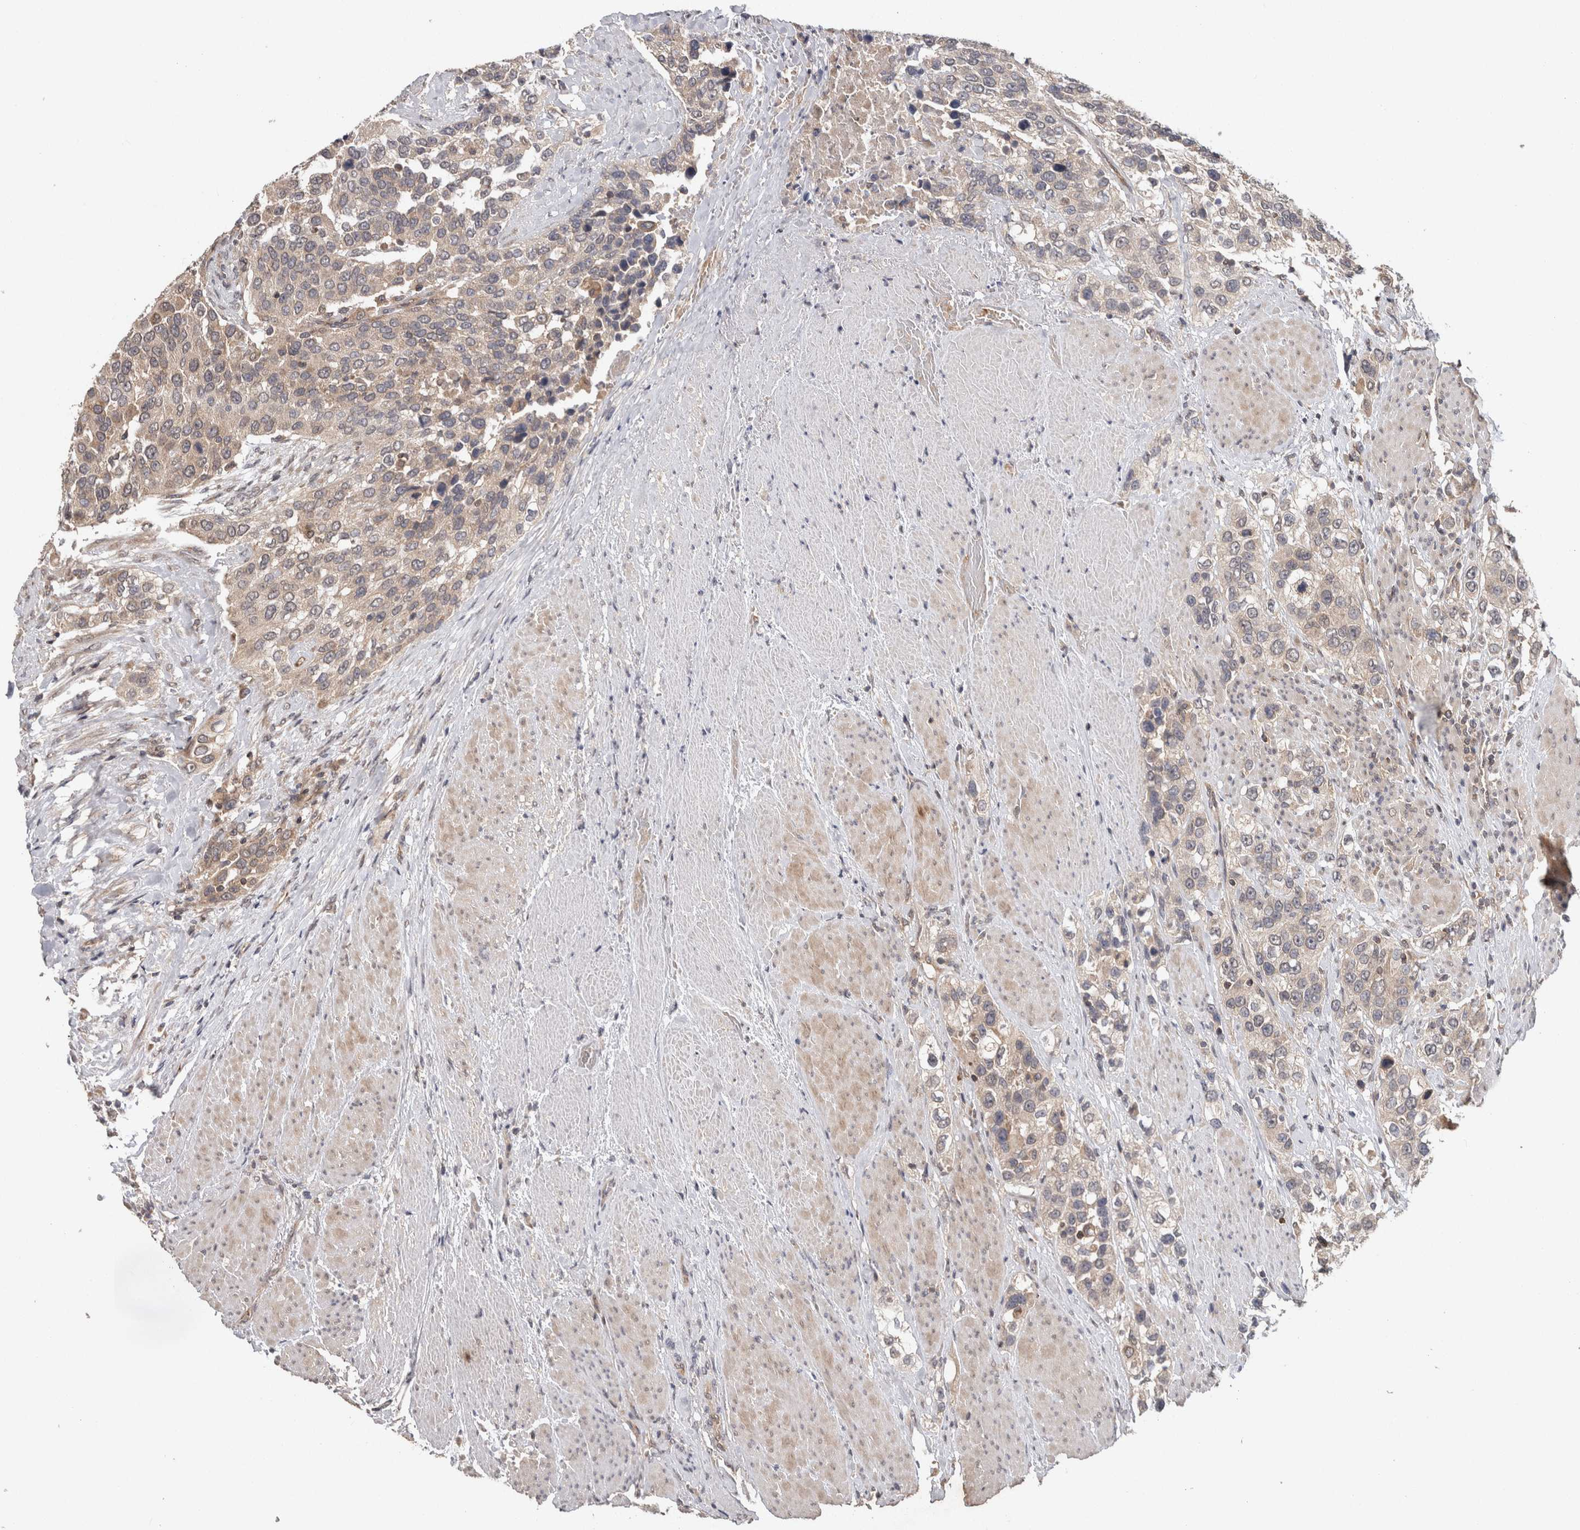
{"staining": {"intensity": "negative", "quantity": "none", "location": "none"}, "tissue": "urothelial cancer", "cell_type": "Tumor cells", "image_type": "cancer", "snomed": [{"axis": "morphology", "description": "Urothelial carcinoma, High grade"}, {"axis": "topography", "description": "Urinary bladder"}], "caption": "A photomicrograph of urothelial carcinoma (high-grade) stained for a protein demonstrates no brown staining in tumor cells.", "gene": "HMOX2", "patient": {"sex": "female", "age": 80}}